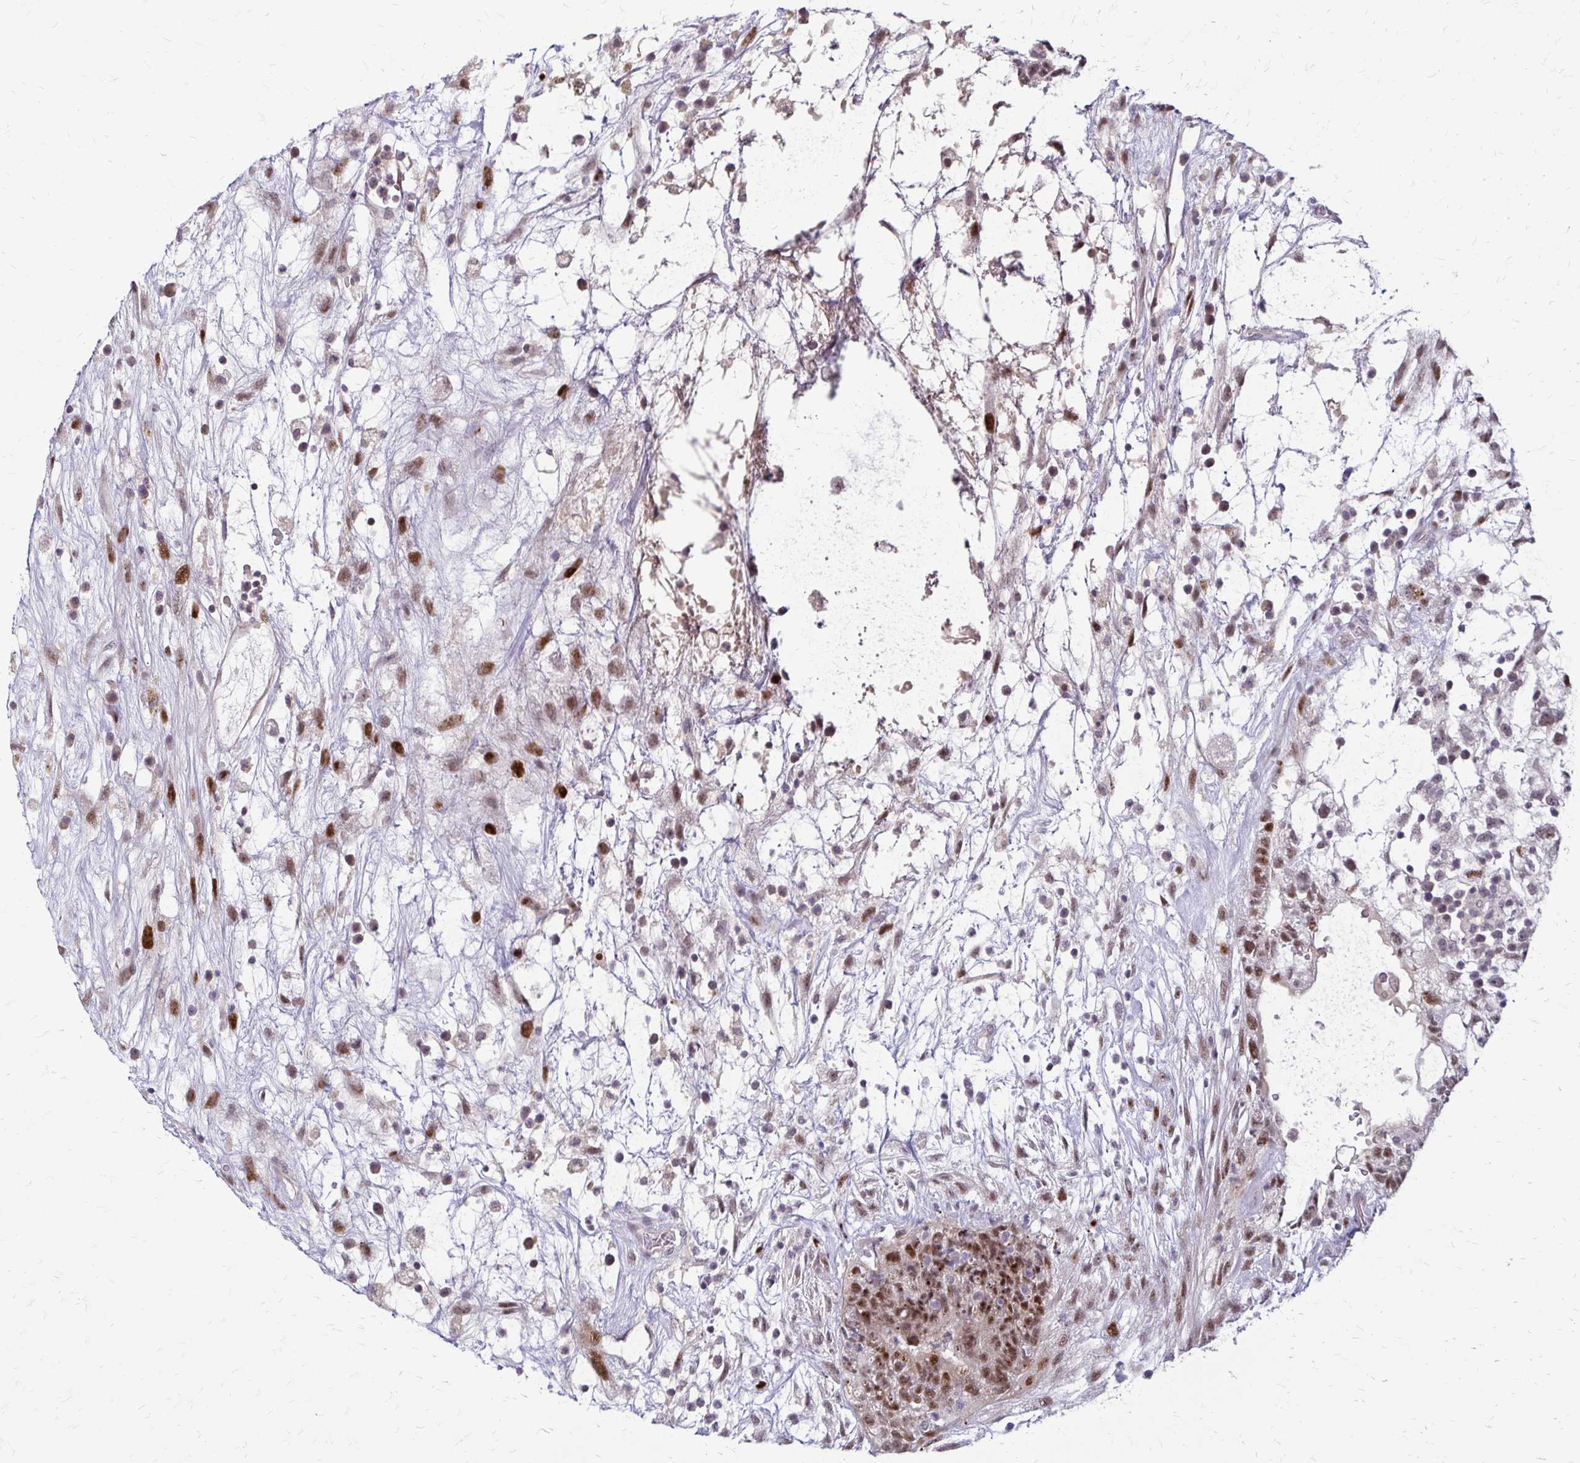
{"staining": {"intensity": "moderate", "quantity": ">75%", "location": "nuclear"}, "tissue": "testis cancer", "cell_type": "Tumor cells", "image_type": "cancer", "snomed": [{"axis": "morphology", "description": "Normal tissue, NOS"}, {"axis": "morphology", "description": "Carcinoma, Embryonal, NOS"}, {"axis": "topography", "description": "Testis"}], "caption": "Testis cancer stained with a protein marker displays moderate staining in tumor cells.", "gene": "TRIR", "patient": {"sex": "male", "age": 32}}